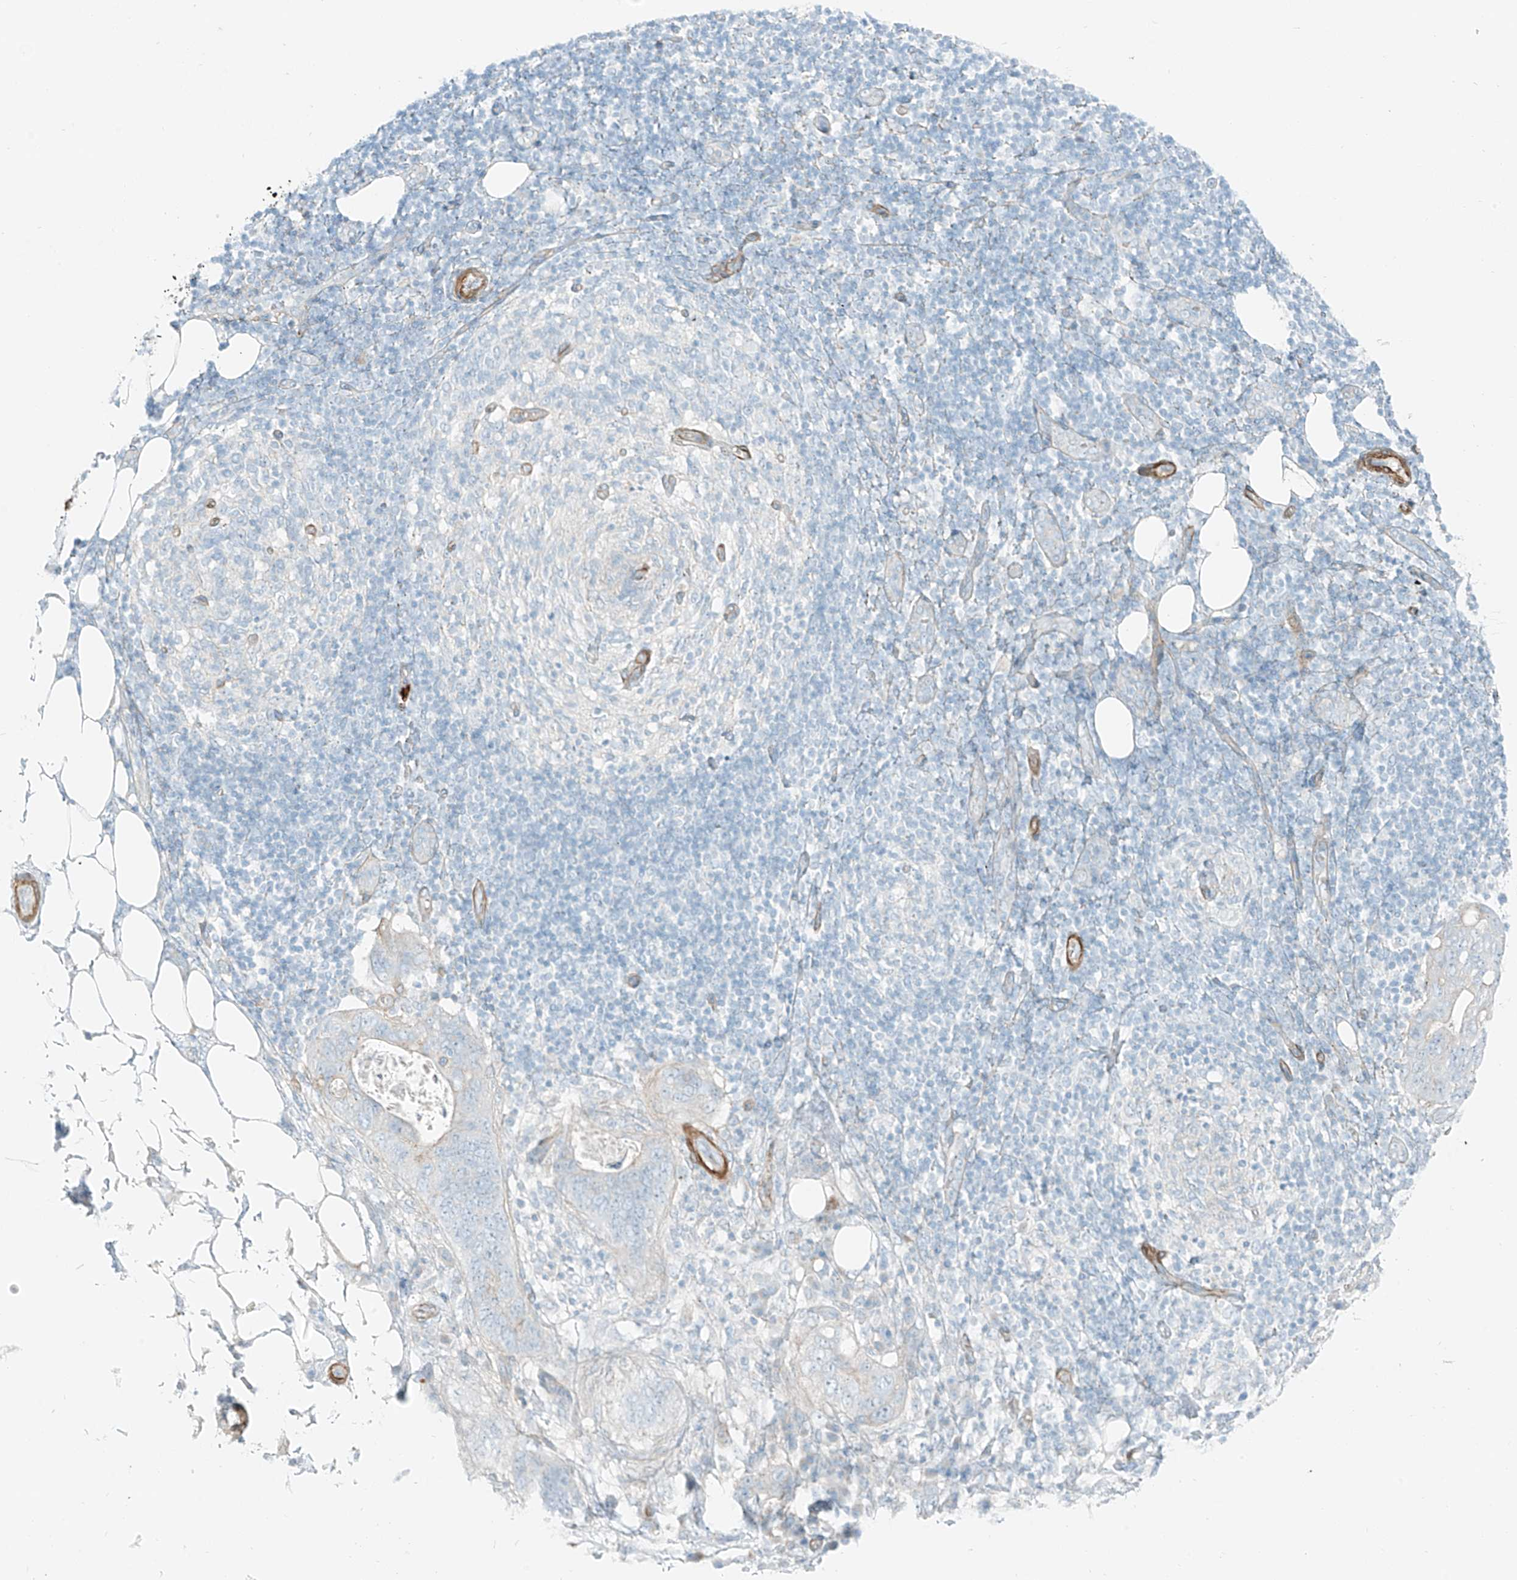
{"staining": {"intensity": "negative", "quantity": "none", "location": "none"}, "tissue": "stomach cancer", "cell_type": "Tumor cells", "image_type": "cancer", "snomed": [{"axis": "morphology", "description": "Adenocarcinoma, NOS"}, {"axis": "topography", "description": "Stomach"}], "caption": "The IHC micrograph has no significant positivity in tumor cells of stomach cancer (adenocarcinoma) tissue.", "gene": "SMCP", "patient": {"sex": "female", "age": 89}}